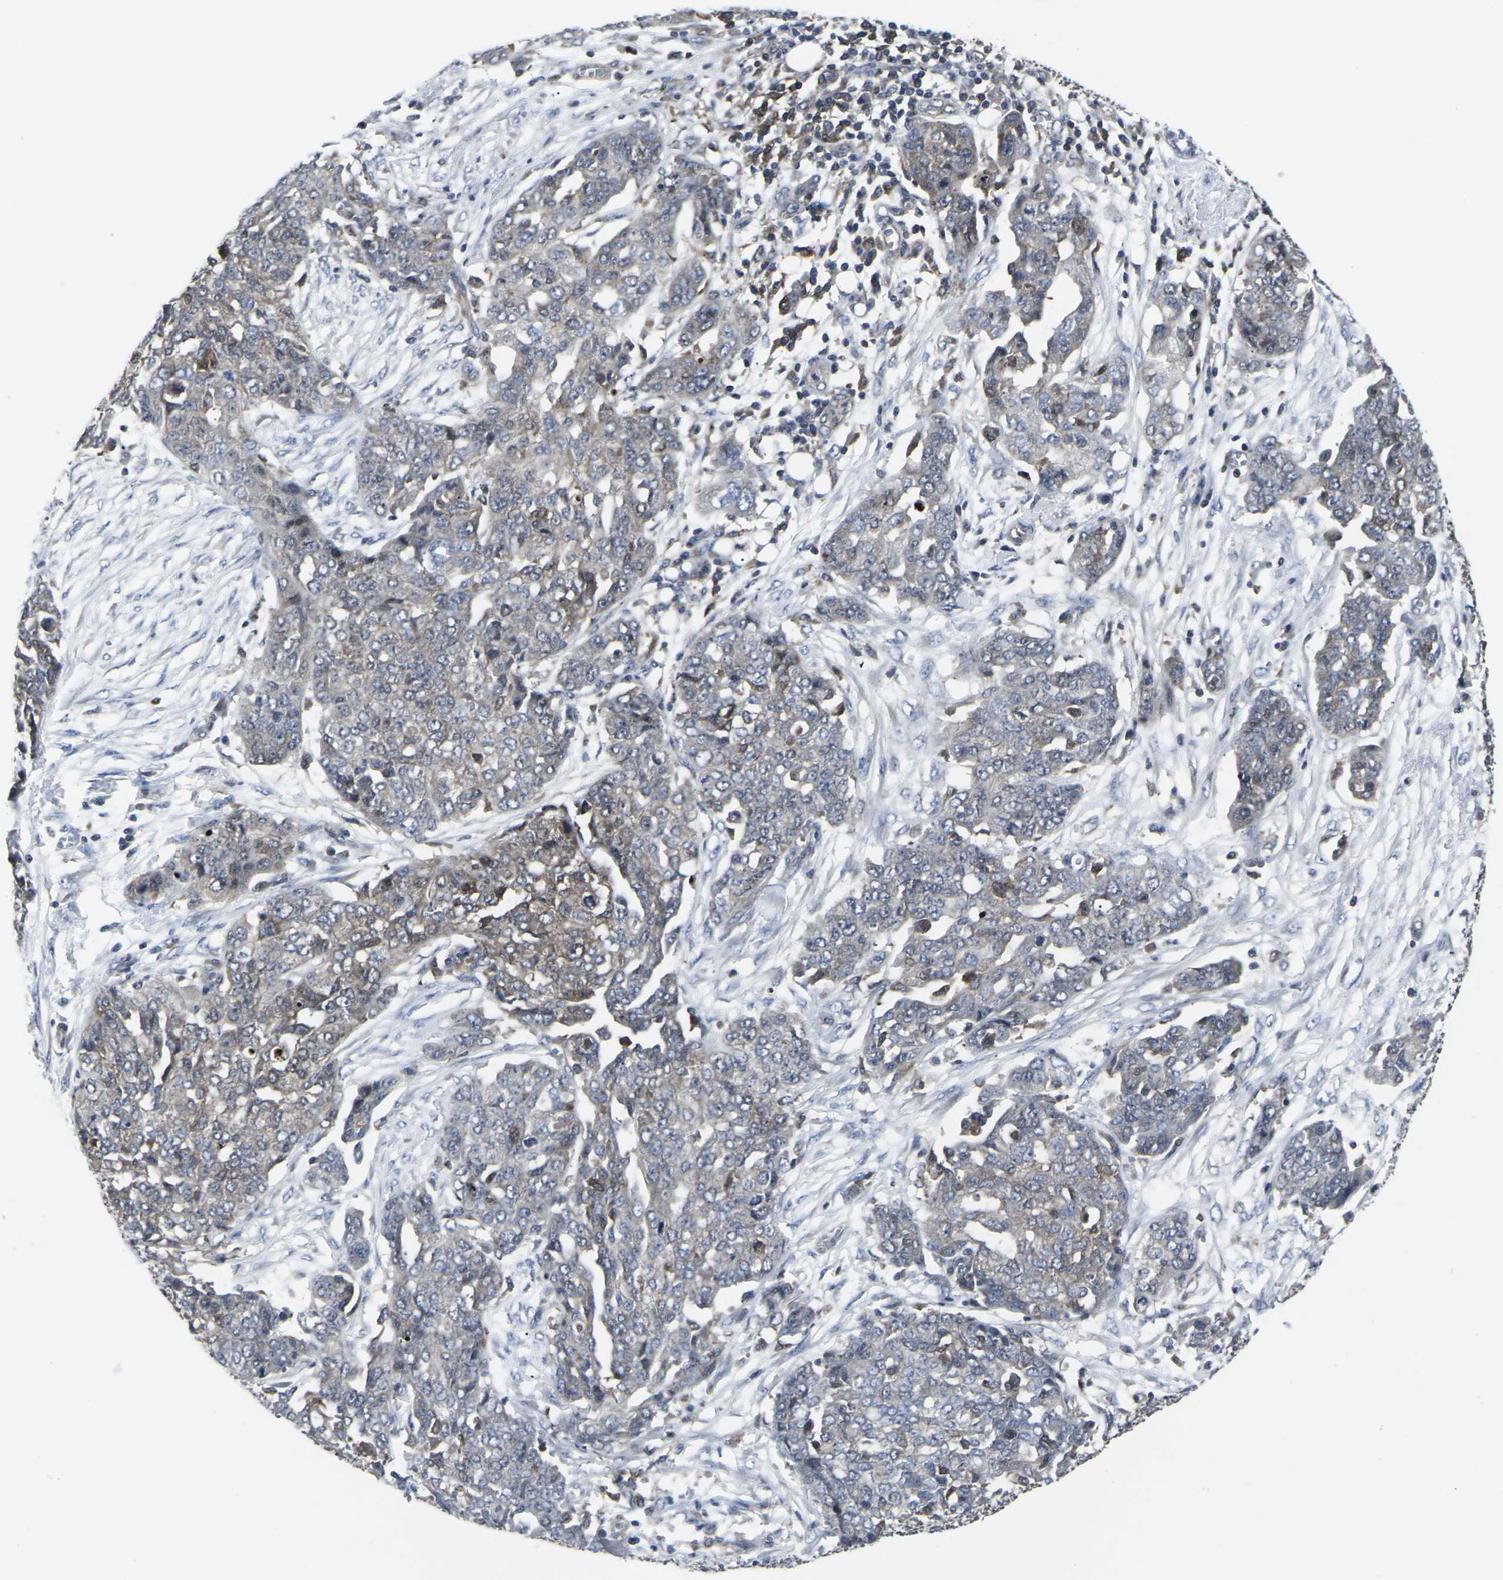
{"staining": {"intensity": "weak", "quantity": ">75%", "location": "cytoplasmic/membranous"}, "tissue": "ovarian cancer", "cell_type": "Tumor cells", "image_type": "cancer", "snomed": [{"axis": "morphology", "description": "Cystadenocarcinoma, serous, NOS"}, {"axis": "topography", "description": "Soft tissue"}, {"axis": "topography", "description": "Ovary"}], "caption": "Approximately >75% of tumor cells in human ovarian serous cystadenocarcinoma show weak cytoplasmic/membranous protein staining as visualized by brown immunohistochemical staining.", "gene": "HPRT1", "patient": {"sex": "female", "age": 57}}